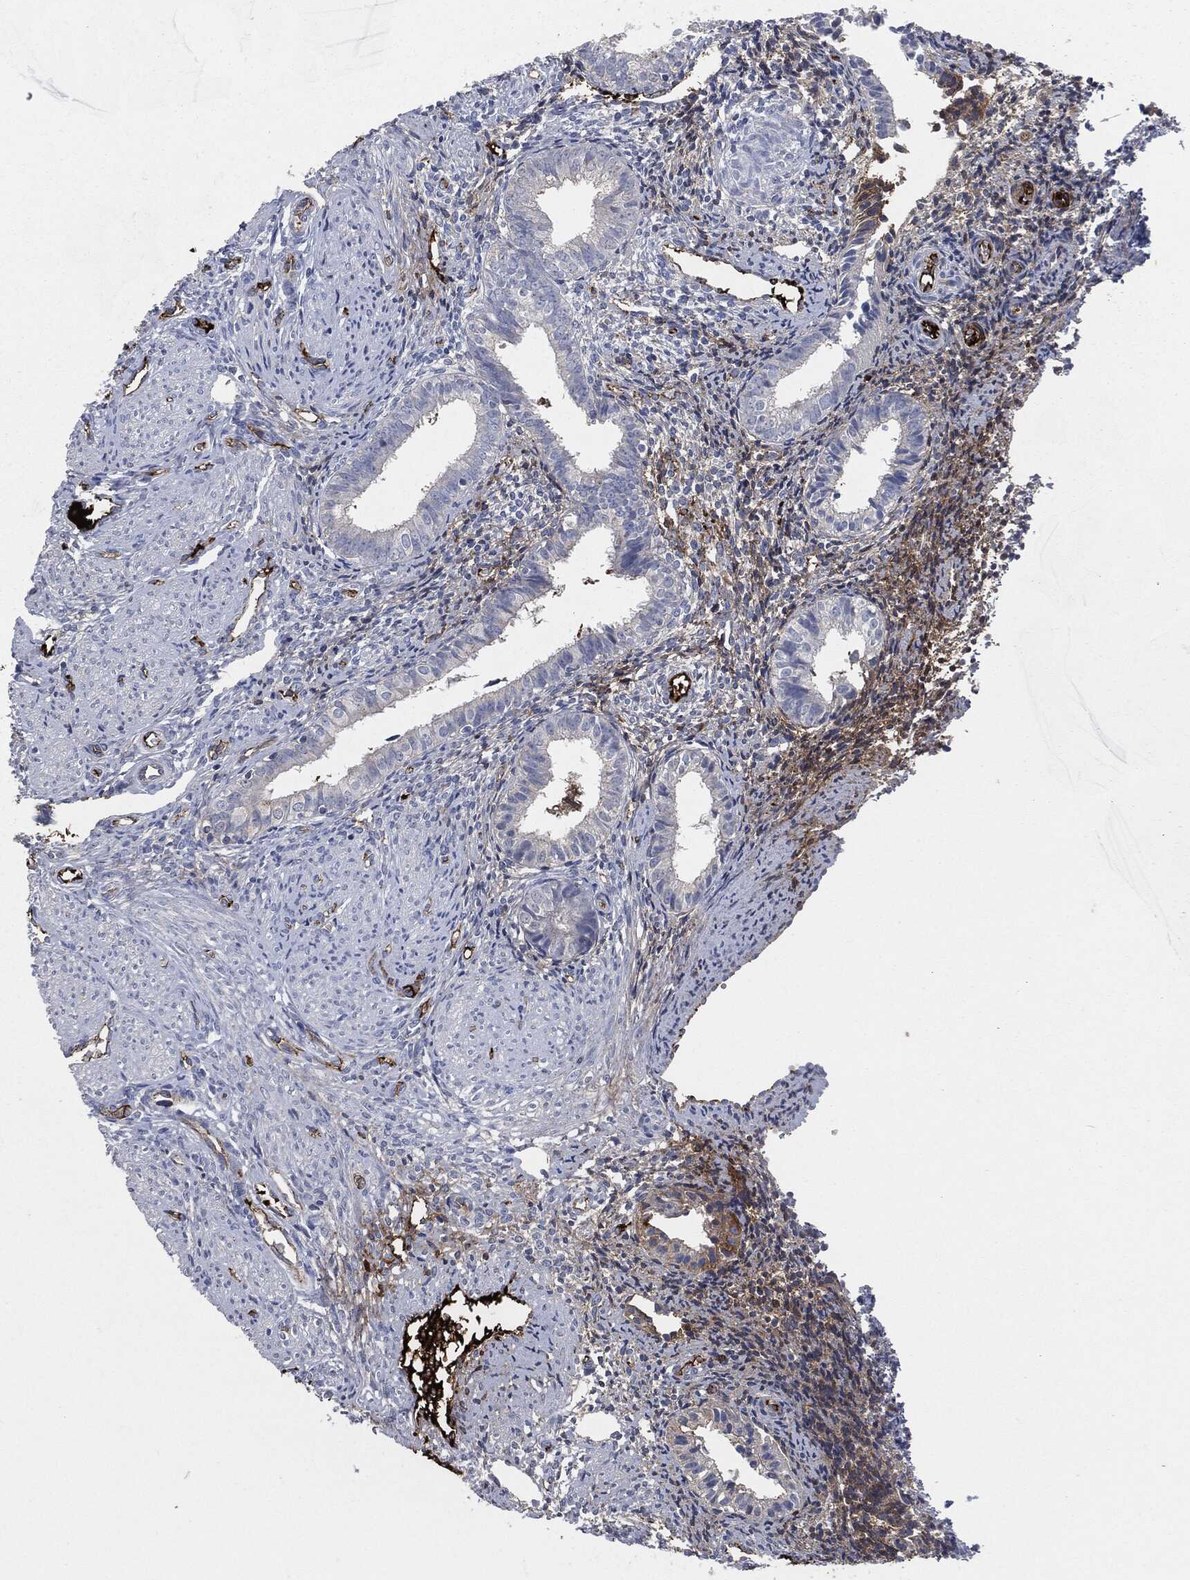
{"staining": {"intensity": "moderate", "quantity": "<25%", "location": "cytoplasmic/membranous"}, "tissue": "endometrium", "cell_type": "Cells in endometrial stroma", "image_type": "normal", "snomed": [{"axis": "morphology", "description": "Normal tissue, NOS"}, {"axis": "topography", "description": "Endometrium"}], "caption": "Benign endometrium exhibits moderate cytoplasmic/membranous expression in approximately <25% of cells in endometrial stroma, visualized by immunohistochemistry.", "gene": "APOB", "patient": {"sex": "female", "age": 47}}